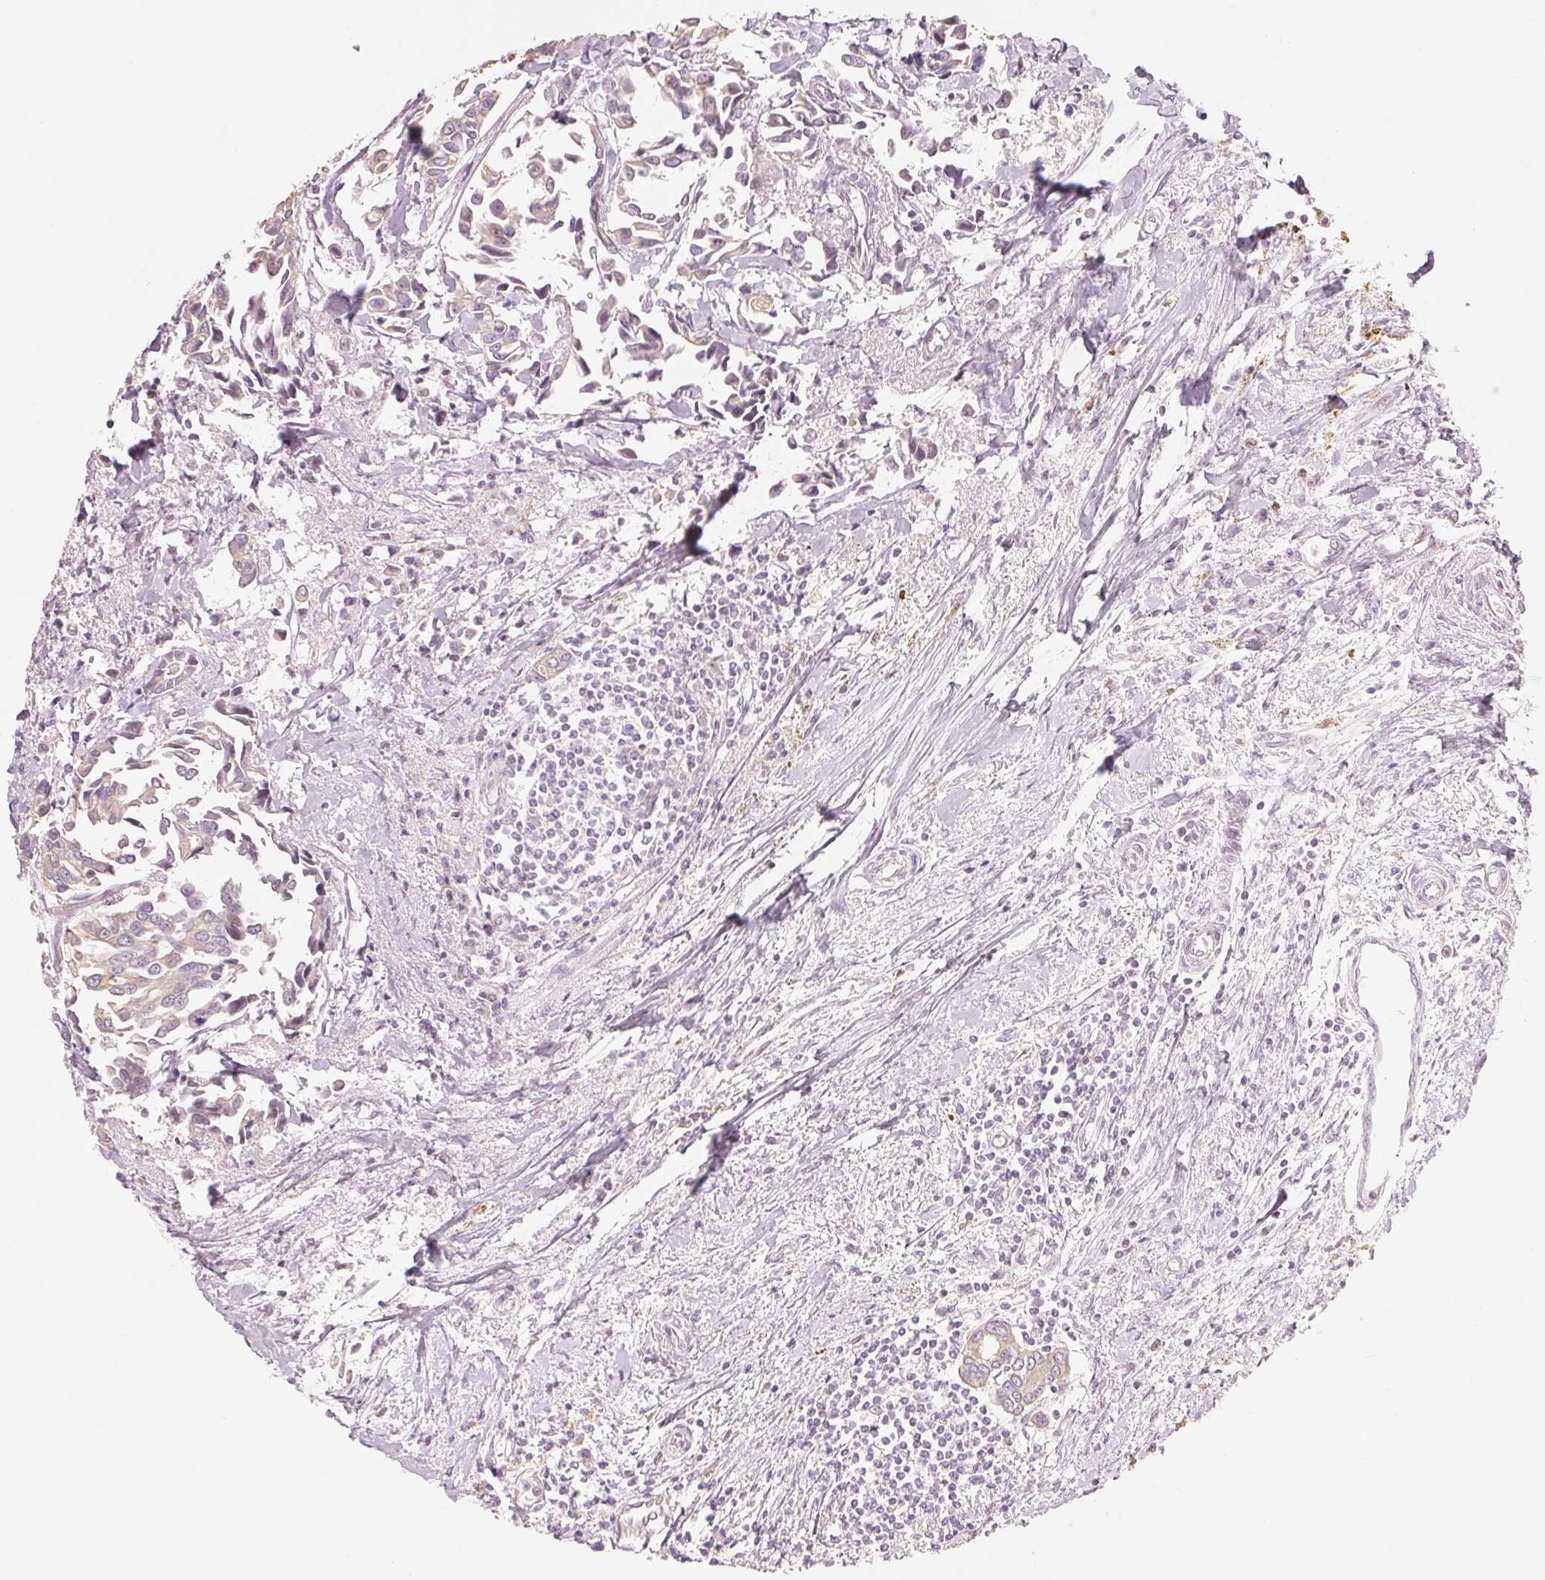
{"staining": {"intensity": "negative", "quantity": "none", "location": "none"}, "tissue": "breast cancer", "cell_type": "Tumor cells", "image_type": "cancer", "snomed": [{"axis": "morphology", "description": "Duct carcinoma"}, {"axis": "topography", "description": "Breast"}], "caption": "Immunohistochemical staining of intraductal carcinoma (breast) displays no significant staining in tumor cells. Brightfield microscopy of IHC stained with DAB (3,3'-diaminobenzidine) (brown) and hematoxylin (blue), captured at high magnification.", "gene": "DENND2C", "patient": {"sex": "female", "age": 54}}